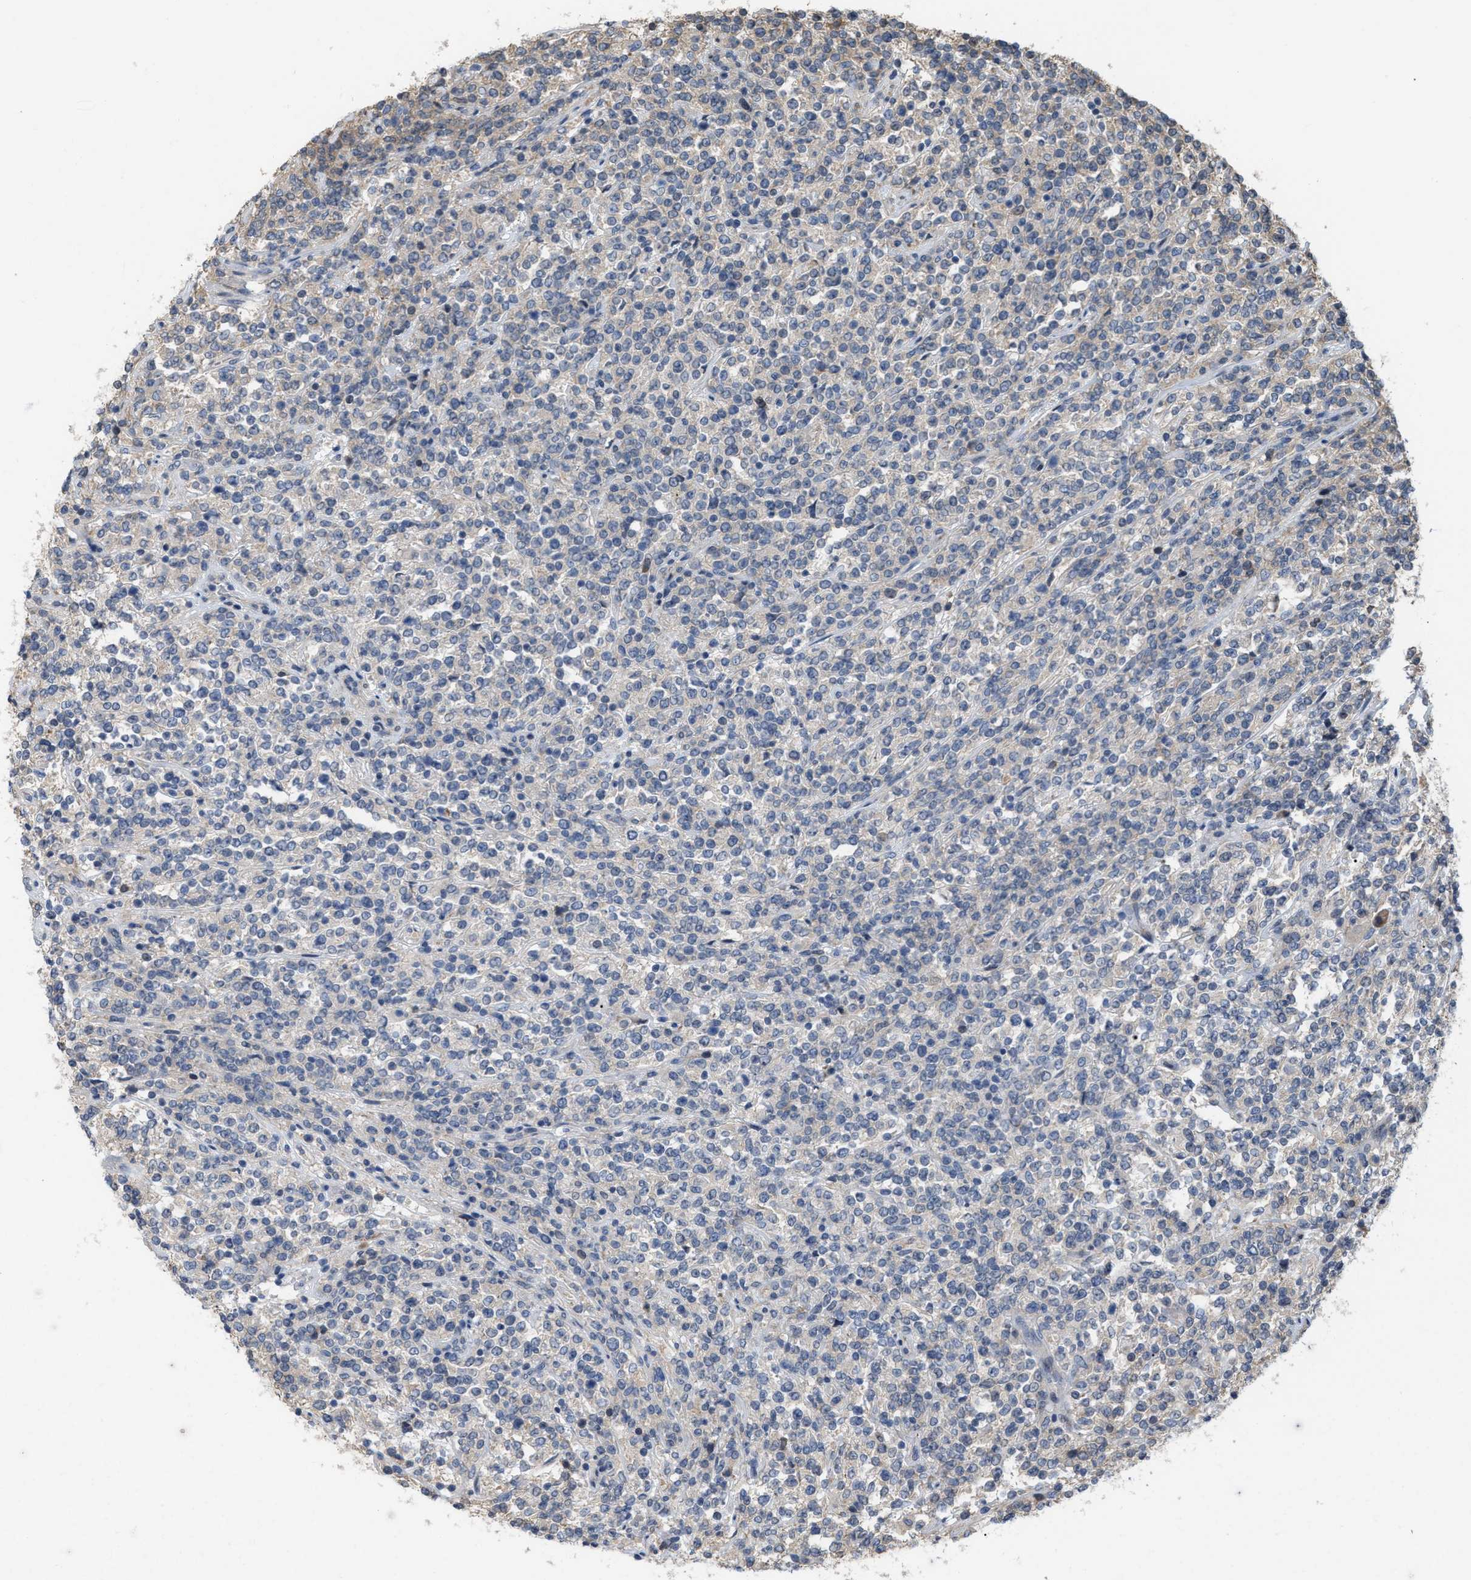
{"staining": {"intensity": "negative", "quantity": "none", "location": "none"}, "tissue": "lymphoma", "cell_type": "Tumor cells", "image_type": "cancer", "snomed": [{"axis": "morphology", "description": "Malignant lymphoma, non-Hodgkin's type, High grade"}, {"axis": "topography", "description": "Soft tissue"}], "caption": "IHC histopathology image of lymphoma stained for a protein (brown), which shows no positivity in tumor cells.", "gene": "CSNK1A1", "patient": {"sex": "male", "age": 18}}